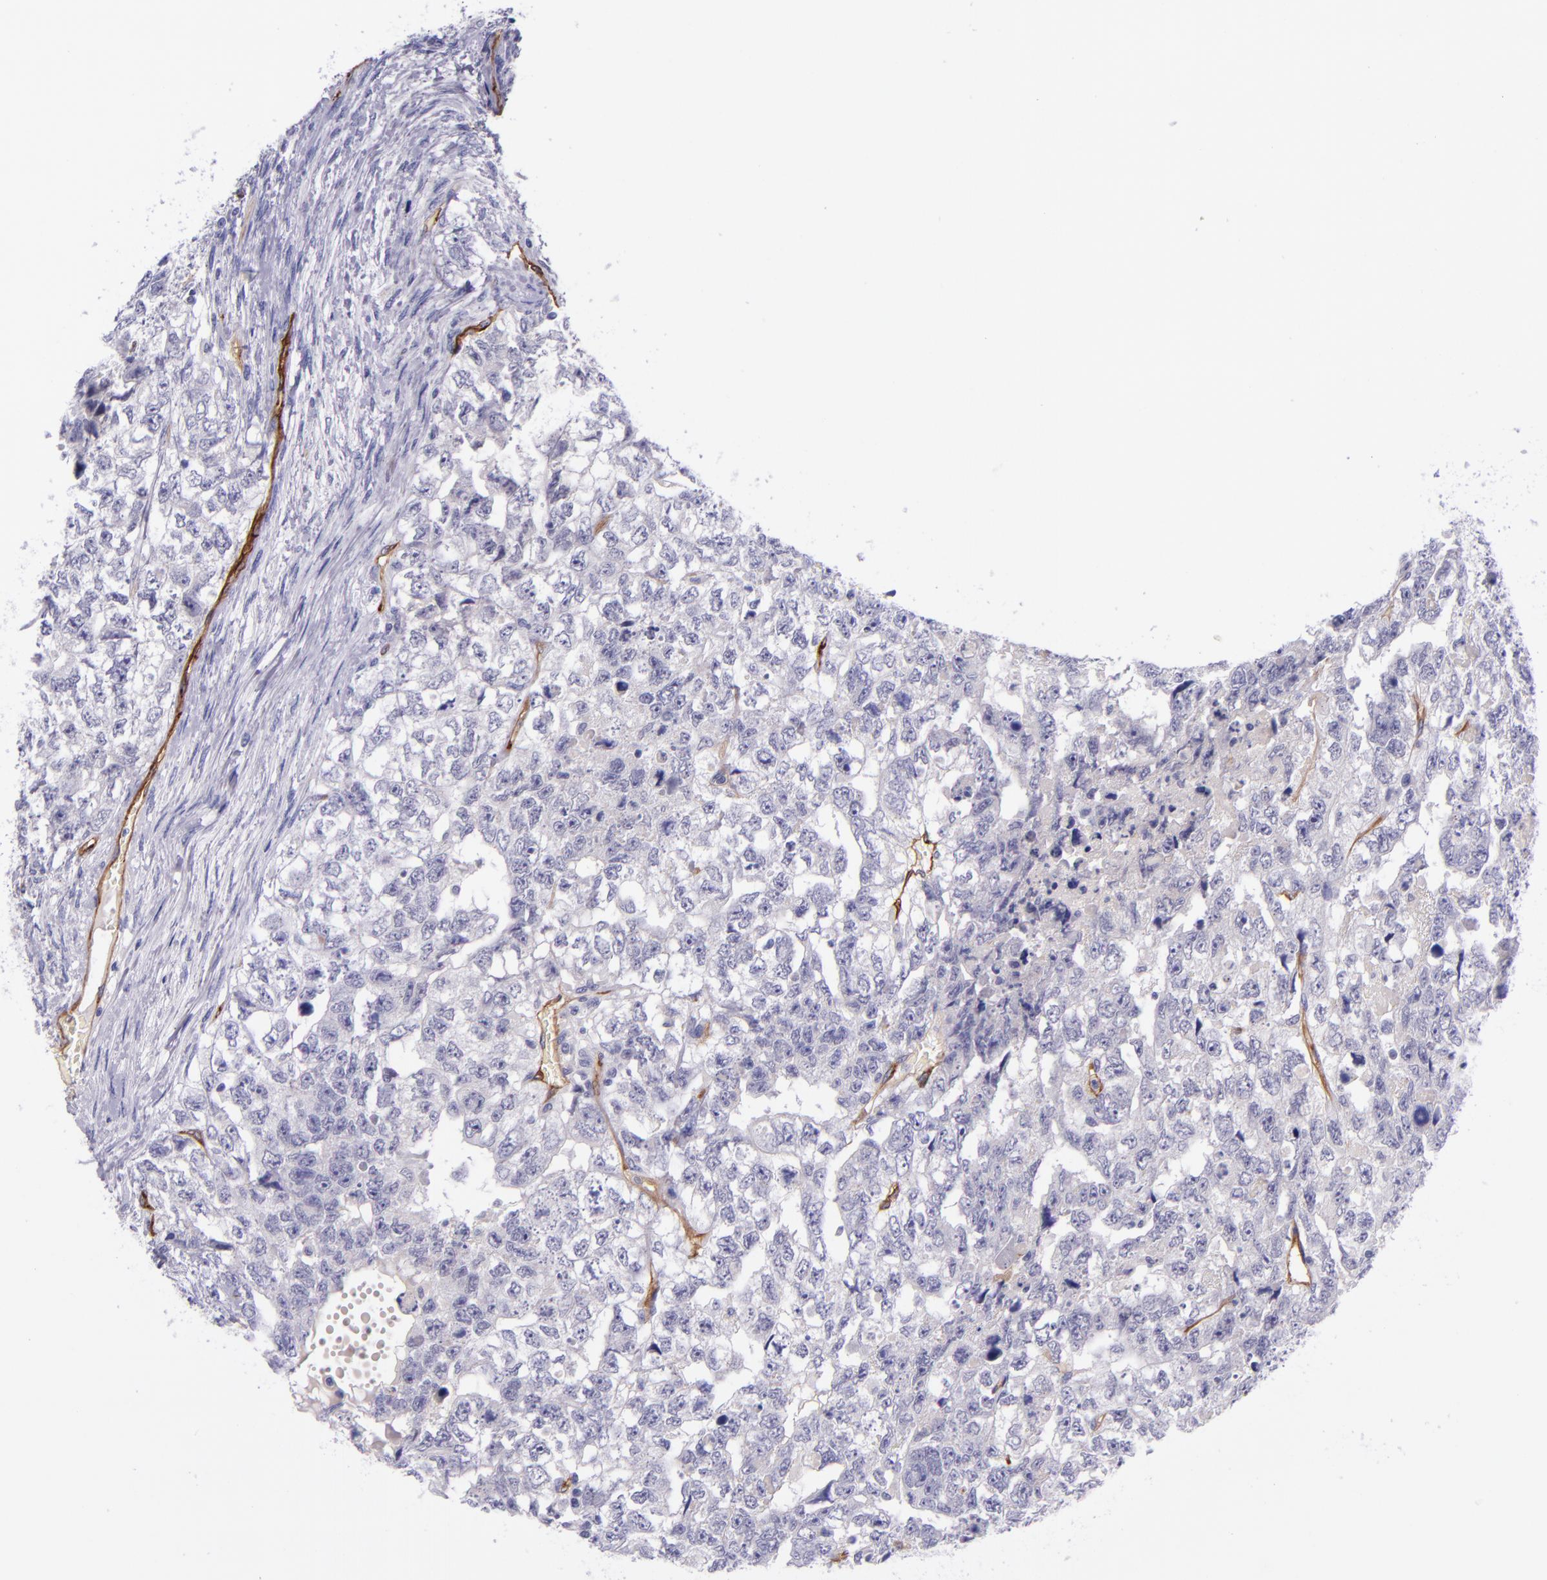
{"staining": {"intensity": "negative", "quantity": "none", "location": "none"}, "tissue": "testis cancer", "cell_type": "Tumor cells", "image_type": "cancer", "snomed": [{"axis": "morphology", "description": "Carcinoma, Embryonal, NOS"}, {"axis": "topography", "description": "Testis"}], "caption": "Immunohistochemistry of human testis embryonal carcinoma displays no positivity in tumor cells.", "gene": "NOS3", "patient": {"sex": "male", "age": 36}}